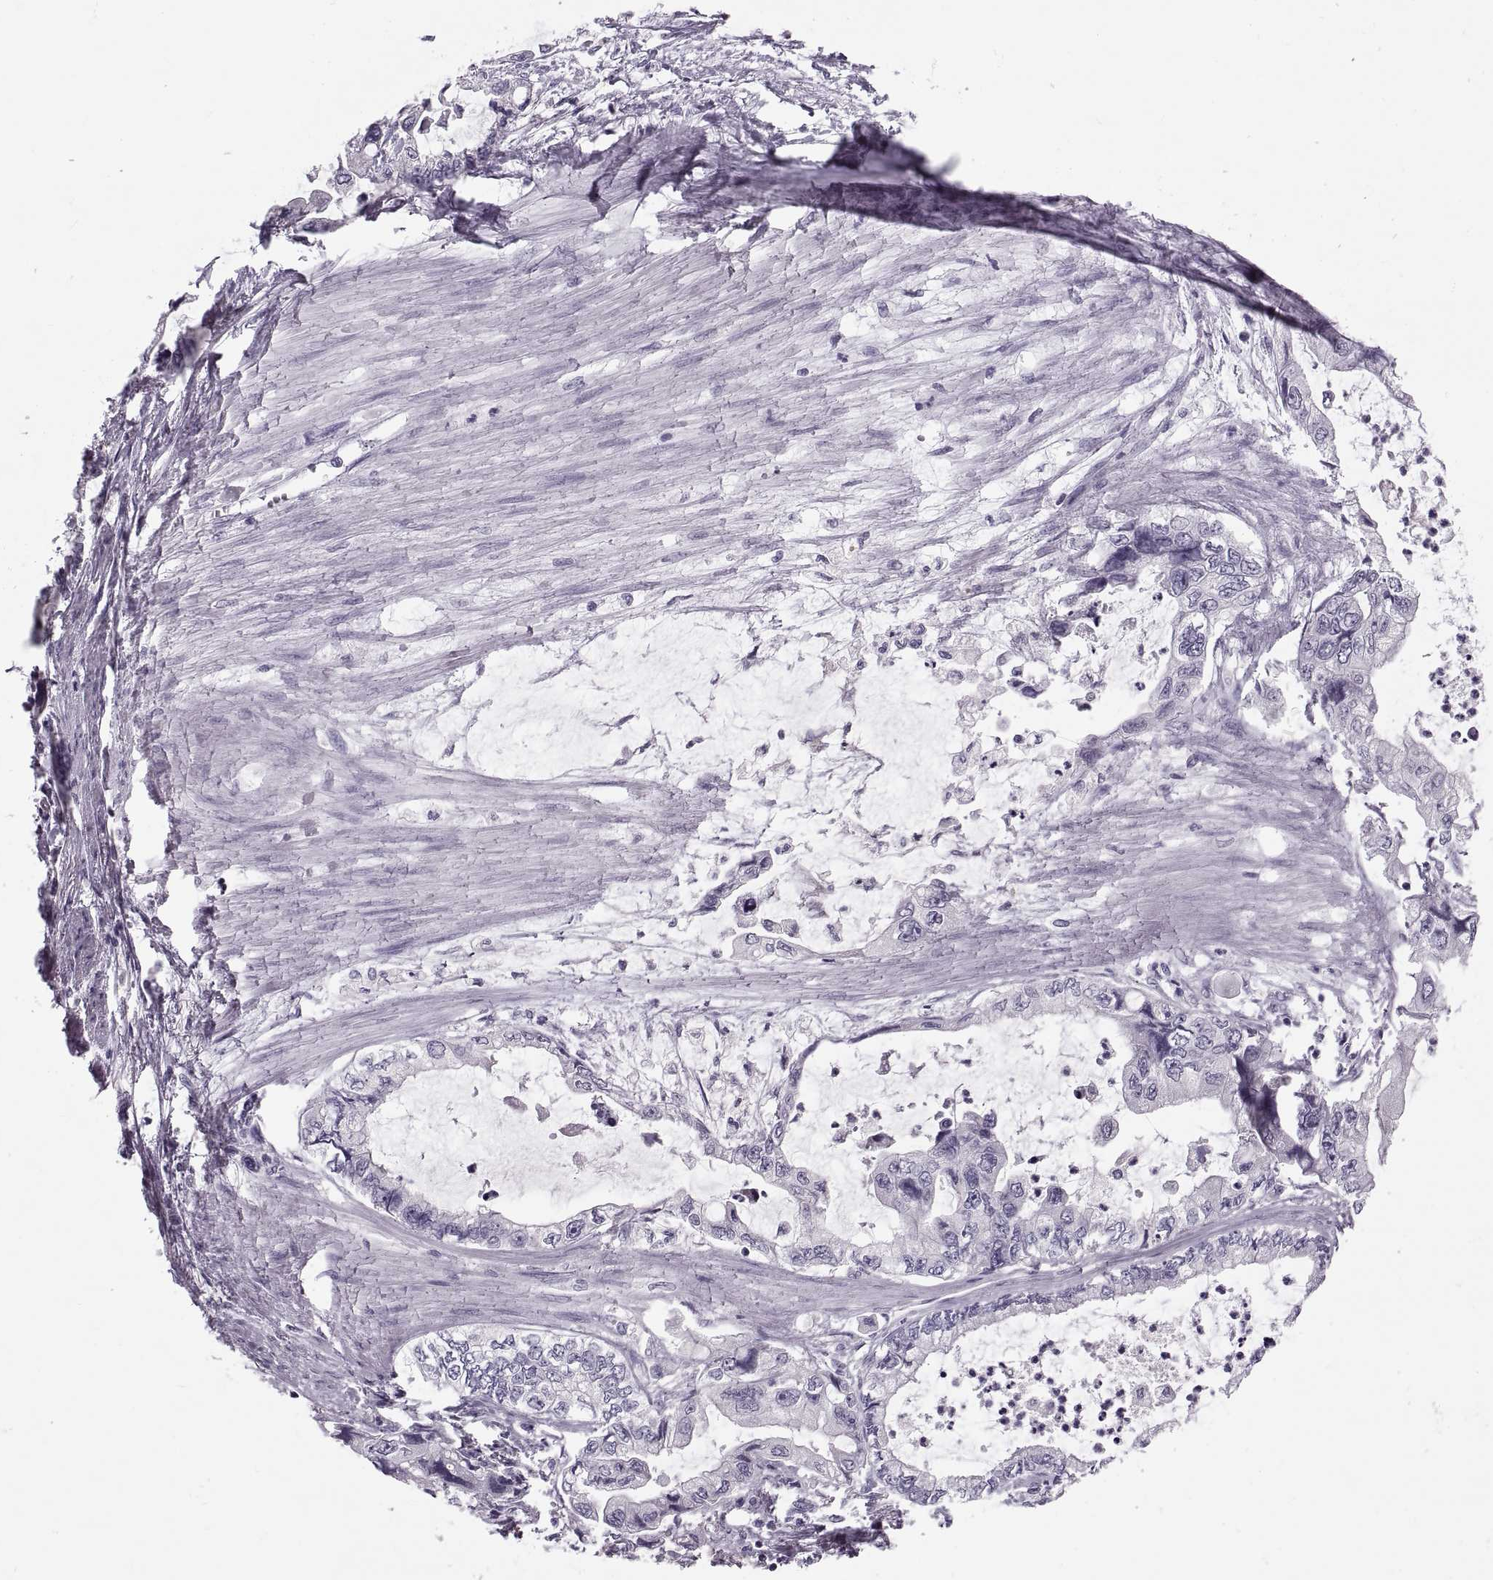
{"staining": {"intensity": "negative", "quantity": "none", "location": "none"}, "tissue": "stomach cancer", "cell_type": "Tumor cells", "image_type": "cancer", "snomed": [{"axis": "morphology", "description": "Adenocarcinoma, NOS"}, {"axis": "topography", "description": "Pancreas"}, {"axis": "topography", "description": "Stomach, upper"}, {"axis": "topography", "description": "Stomach"}], "caption": "Immunohistochemical staining of stomach adenocarcinoma shows no significant positivity in tumor cells. (DAB IHC with hematoxylin counter stain).", "gene": "PRSS54", "patient": {"sex": "male", "age": 77}}